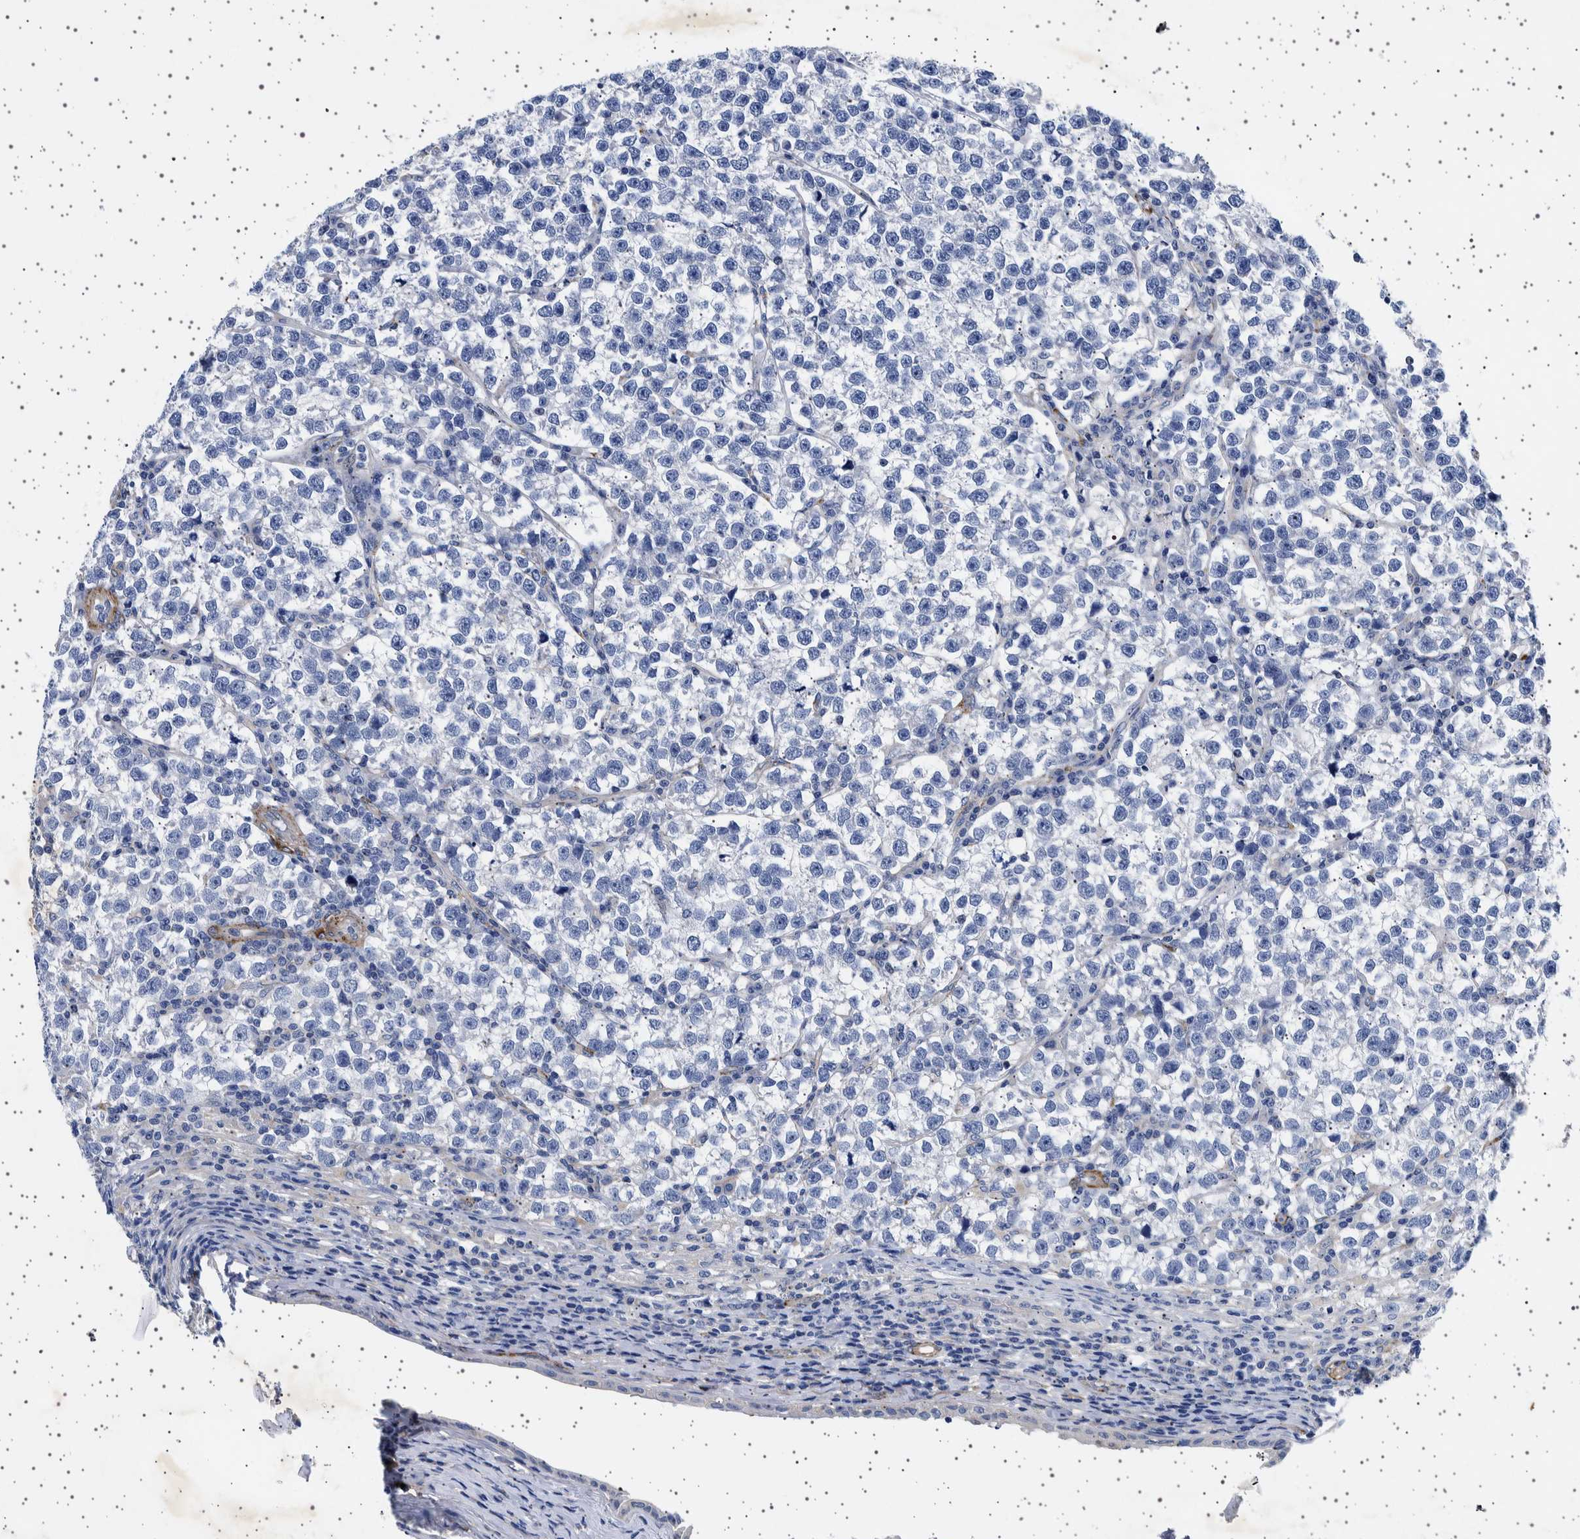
{"staining": {"intensity": "negative", "quantity": "none", "location": "none"}, "tissue": "testis cancer", "cell_type": "Tumor cells", "image_type": "cancer", "snomed": [{"axis": "morphology", "description": "Normal tissue, NOS"}, {"axis": "morphology", "description": "Seminoma, NOS"}, {"axis": "topography", "description": "Testis"}], "caption": "Immunohistochemical staining of human testis cancer (seminoma) demonstrates no significant staining in tumor cells. (Stains: DAB IHC with hematoxylin counter stain, Microscopy: brightfield microscopy at high magnification).", "gene": "SEPTIN4", "patient": {"sex": "male", "age": 43}}